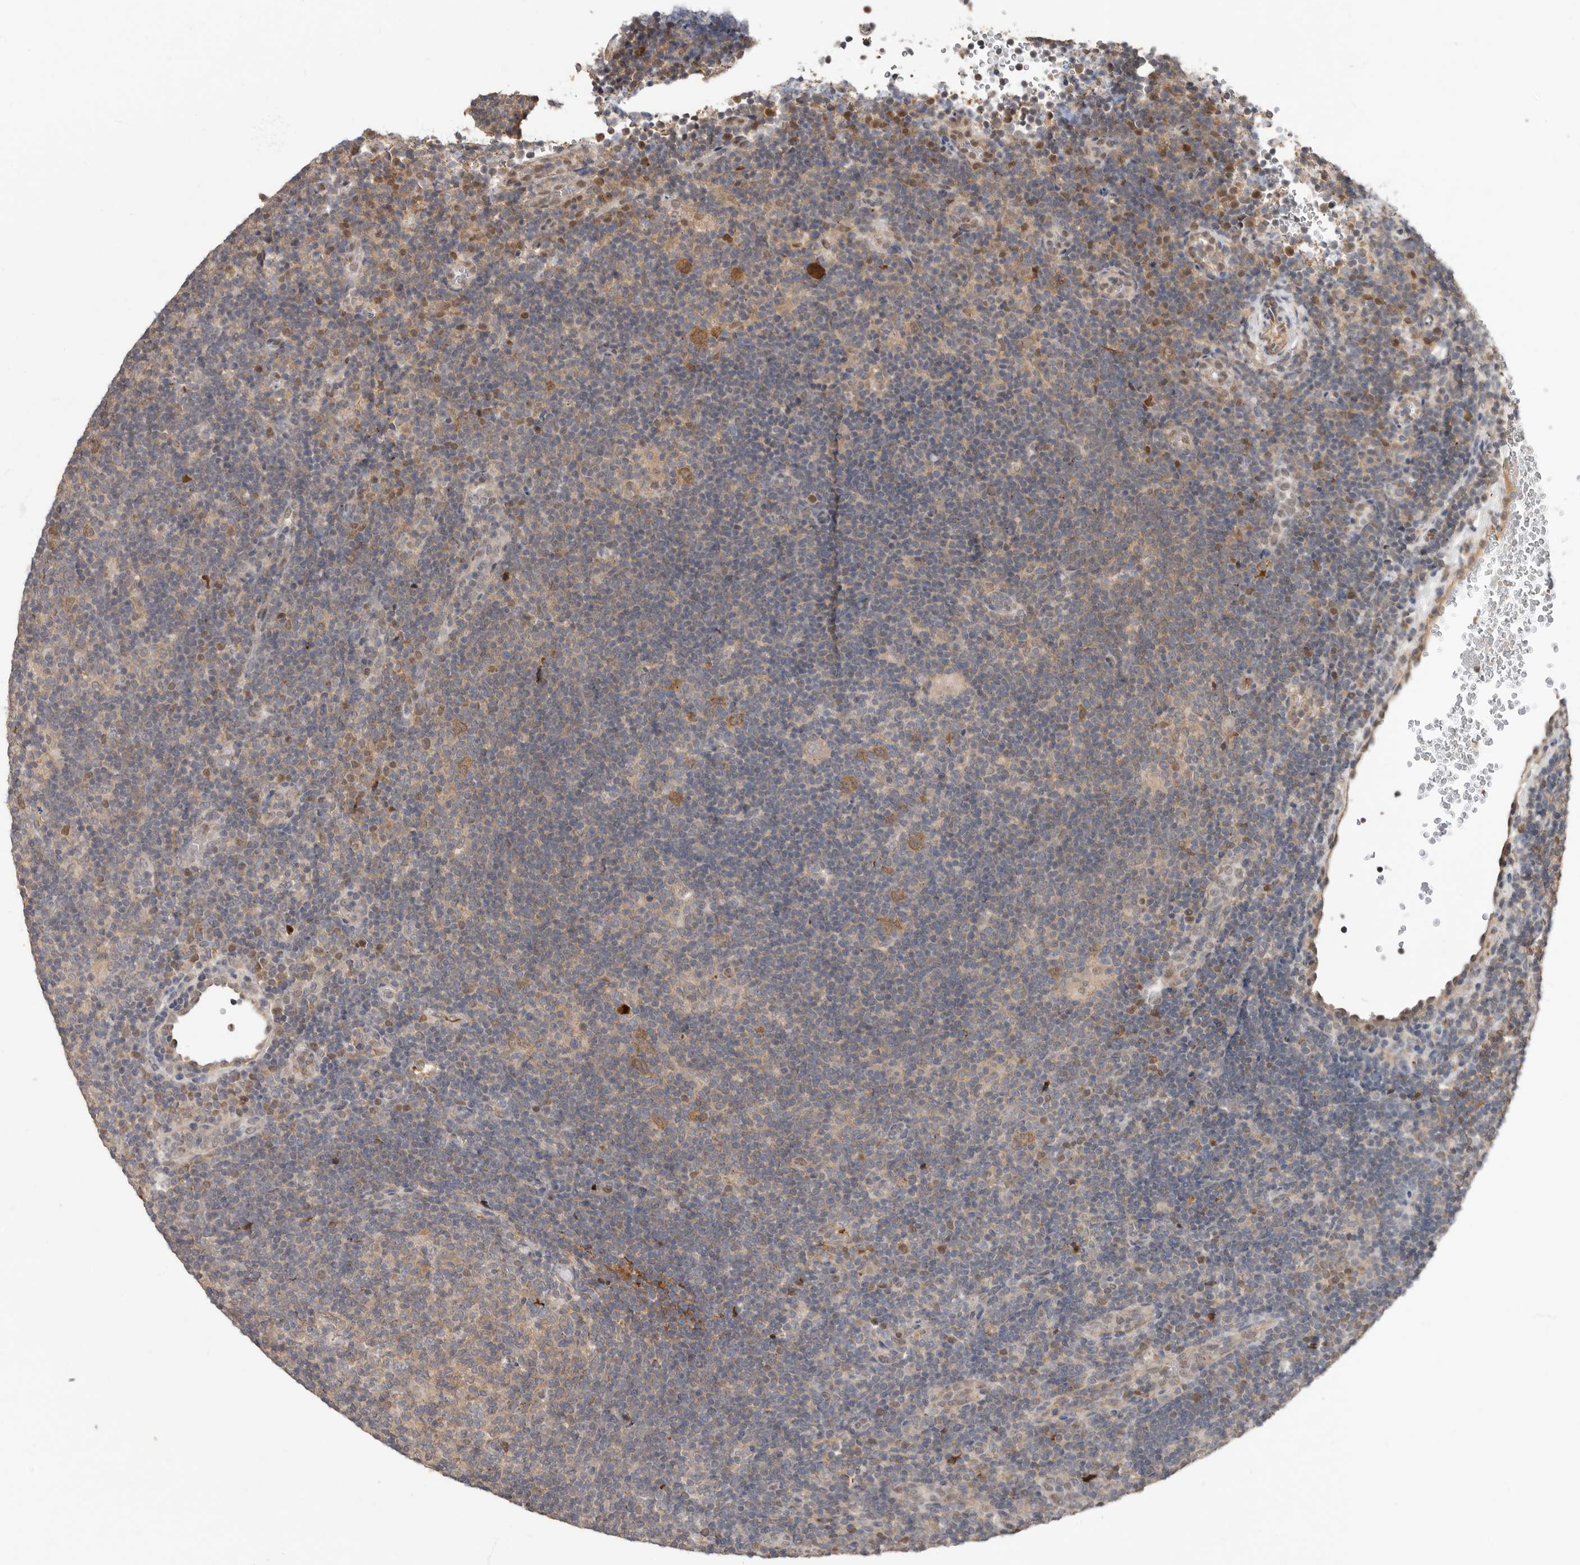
{"staining": {"intensity": "moderate", "quantity": ">75%", "location": "cytoplasmic/membranous"}, "tissue": "lymphoma", "cell_type": "Tumor cells", "image_type": "cancer", "snomed": [{"axis": "morphology", "description": "Hodgkin's disease, NOS"}, {"axis": "topography", "description": "Lymph node"}], "caption": "Tumor cells exhibit moderate cytoplasmic/membranous positivity in about >75% of cells in lymphoma. Immunohistochemistry stains the protein in brown and the nuclei are stained blue.", "gene": "LRGUK", "patient": {"sex": "female", "age": 57}}